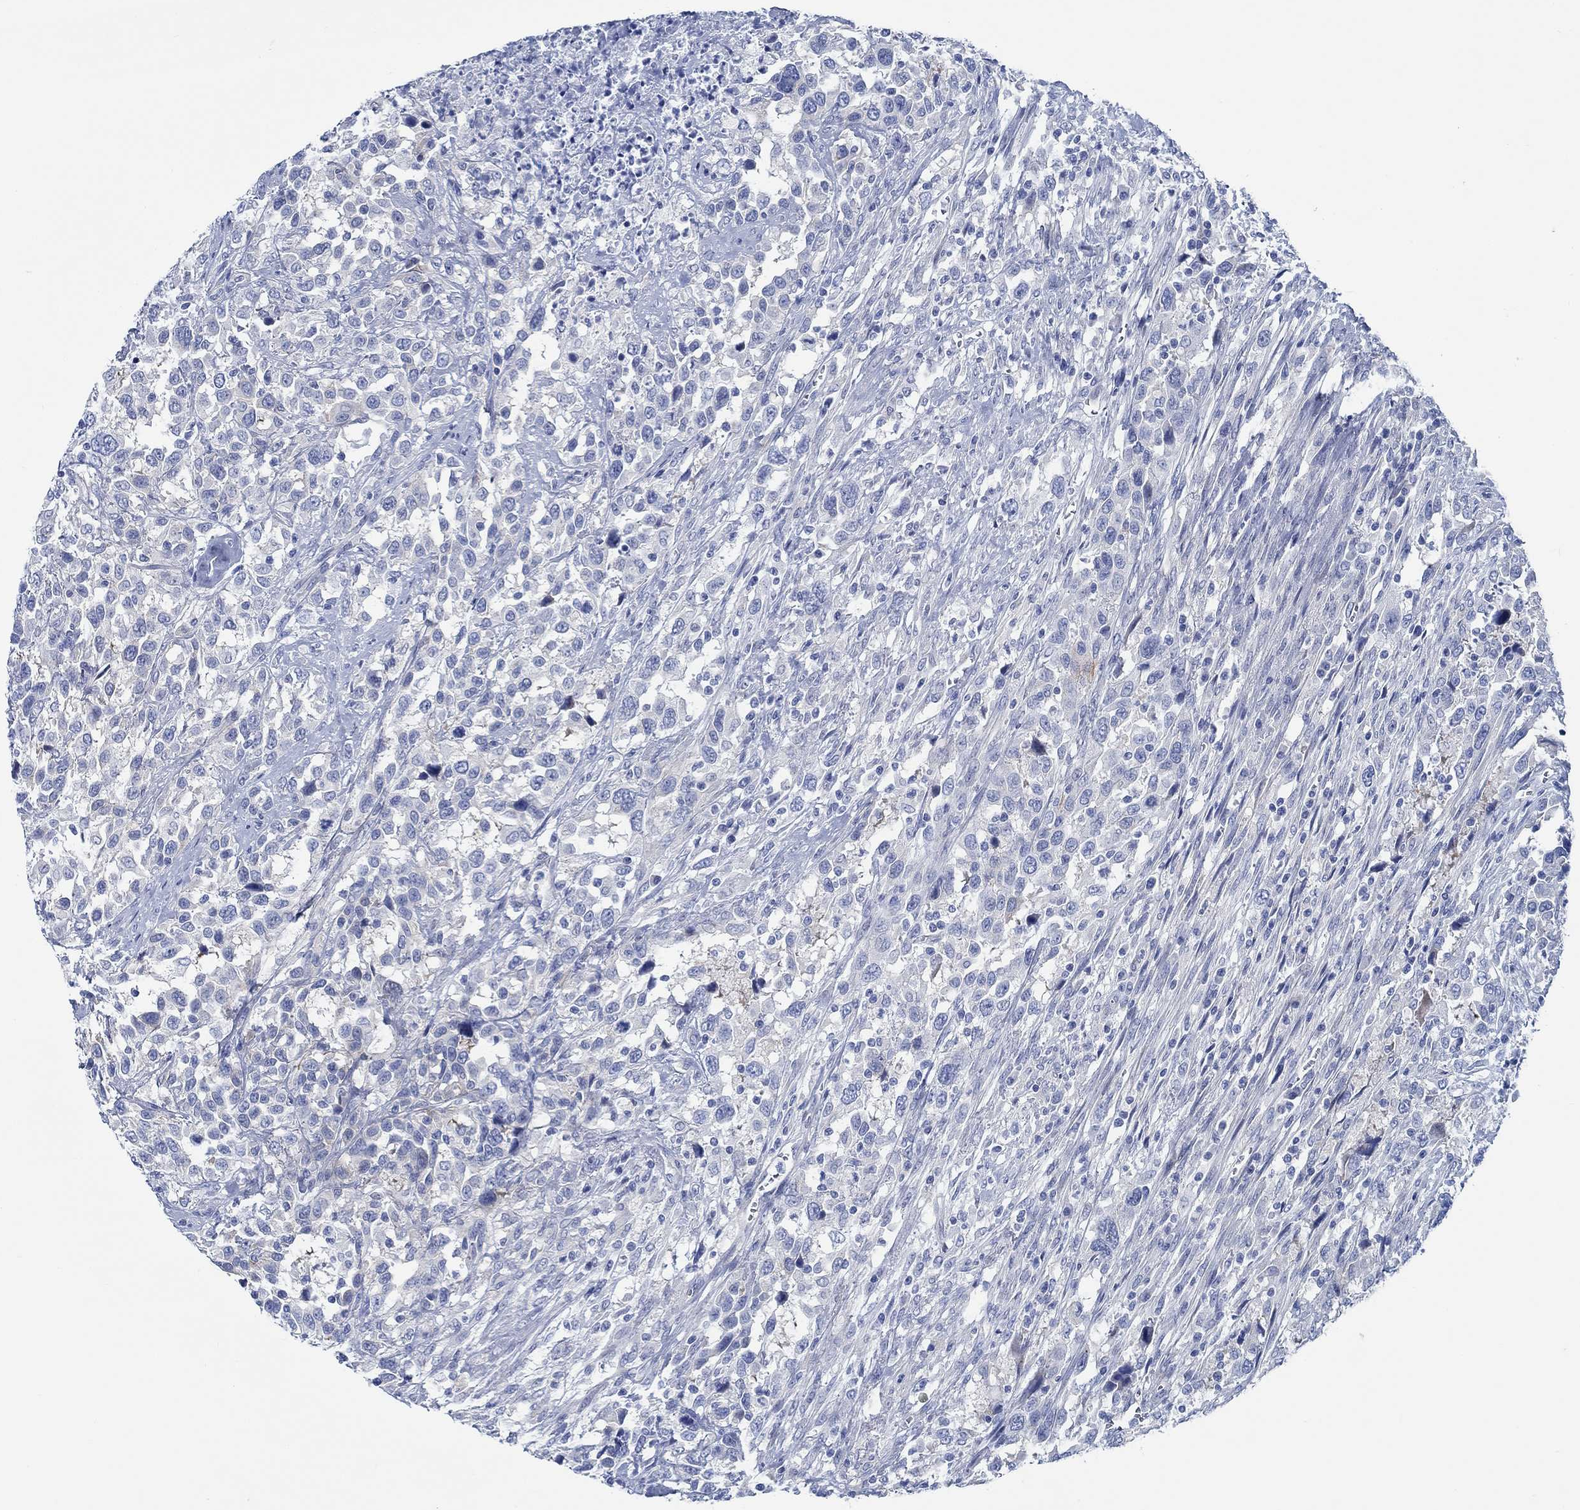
{"staining": {"intensity": "negative", "quantity": "none", "location": "none"}, "tissue": "urothelial cancer", "cell_type": "Tumor cells", "image_type": "cancer", "snomed": [{"axis": "morphology", "description": "Urothelial carcinoma, NOS"}, {"axis": "morphology", "description": "Urothelial carcinoma, High grade"}, {"axis": "topography", "description": "Urinary bladder"}], "caption": "IHC of human transitional cell carcinoma displays no expression in tumor cells.", "gene": "SVEP1", "patient": {"sex": "female", "age": 64}}